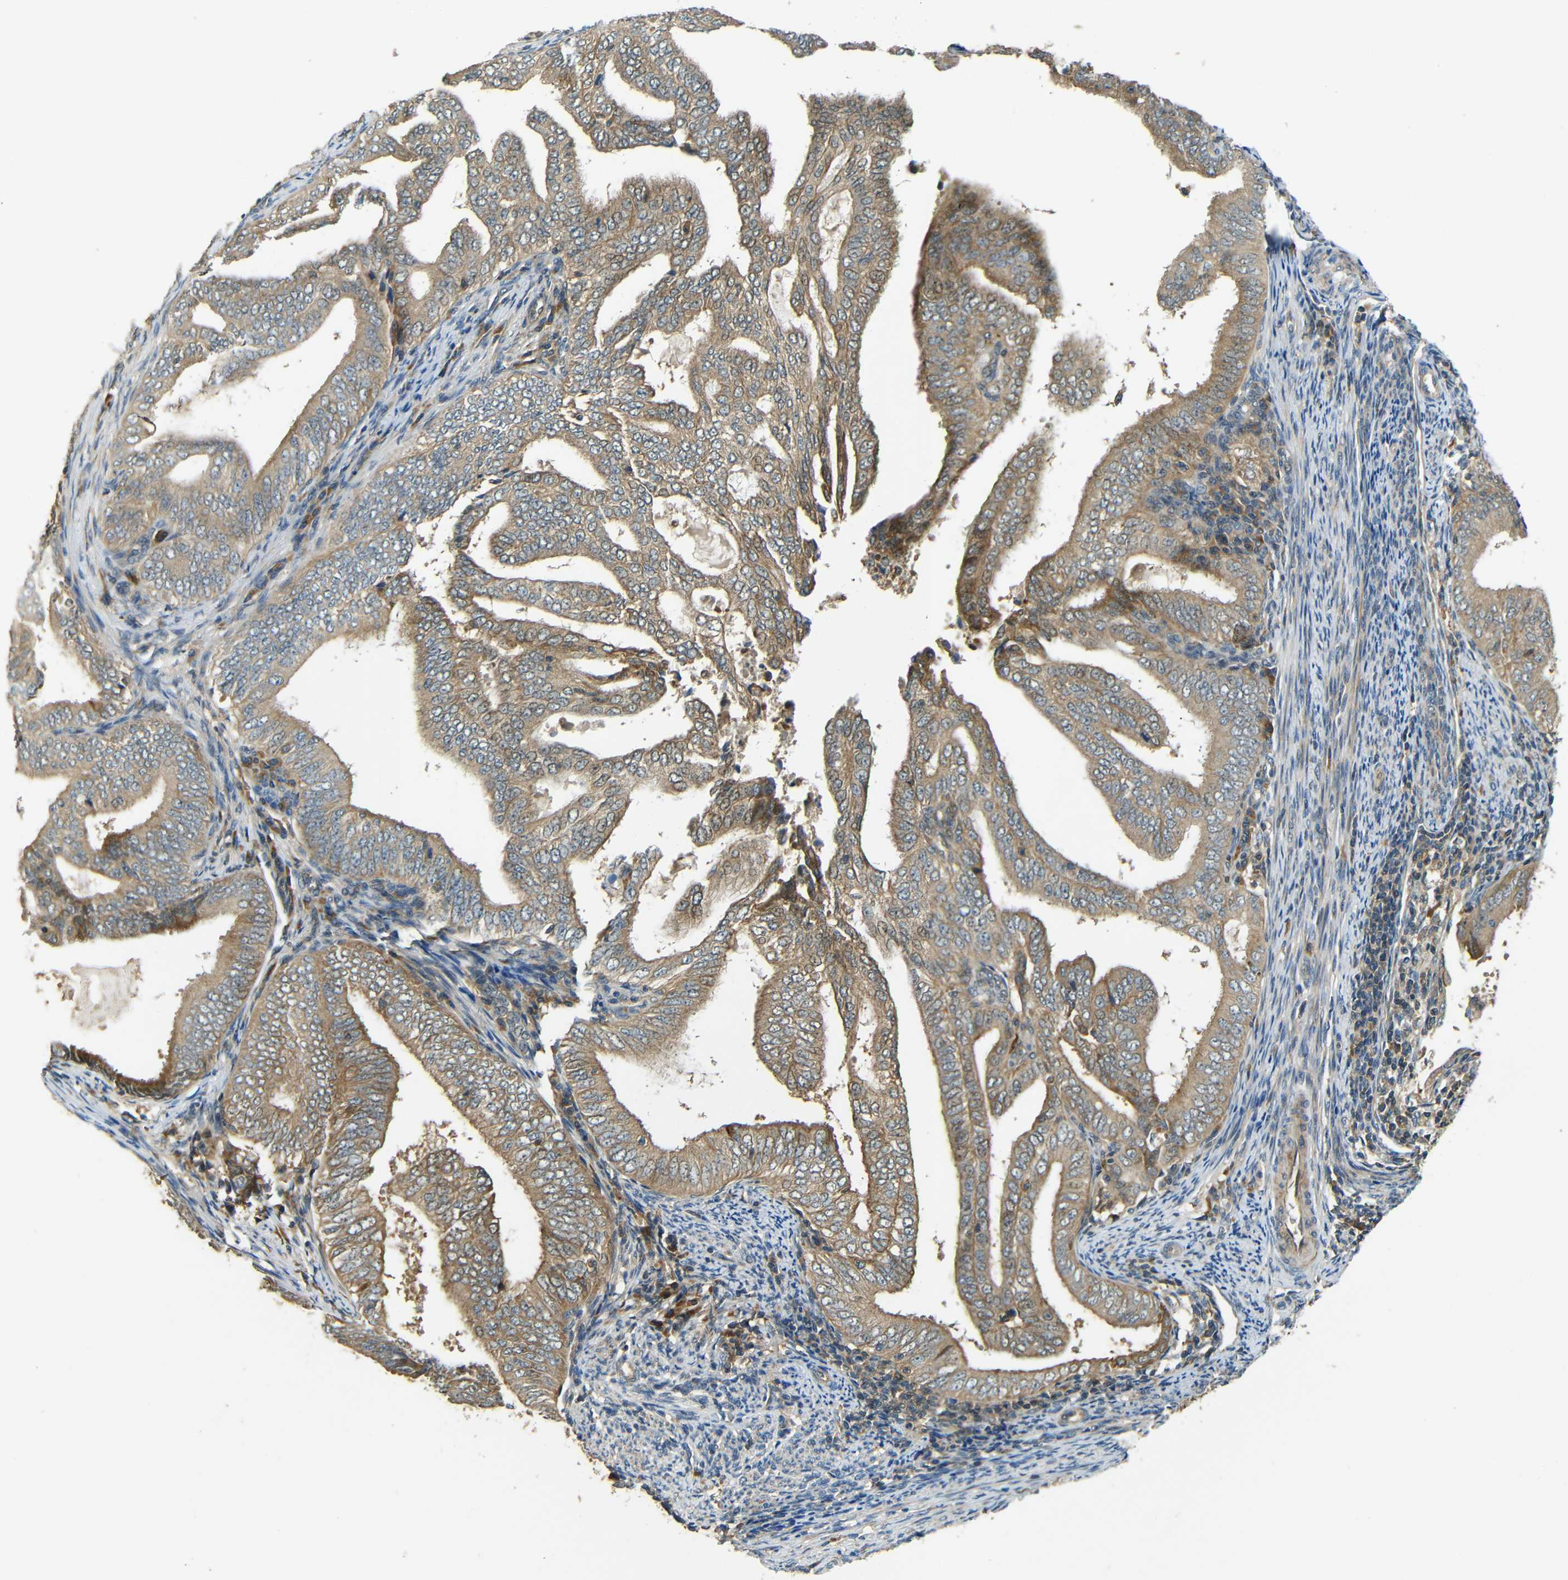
{"staining": {"intensity": "moderate", "quantity": ">75%", "location": "cytoplasmic/membranous"}, "tissue": "endometrial cancer", "cell_type": "Tumor cells", "image_type": "cancer", "snomed": [{"axis": "morphology", "description": "Adenocarcinoma, NOS"}, {"axis": "topography", "description": "Endometrium"}], "caption": "The immunohistochemical stain highlights moderate cytoplasmic/membranous staining in tumor cells of adenocarcinoma (endometrial) tissue. The staining was performed using DAB (3,3'-diaminobenzidine), with brown indicating positive protein expression. Nuclei are stained blue with hematoxylin.", "gene": "FNDC3A", "patient": {"sex": "female", "age": 58}}